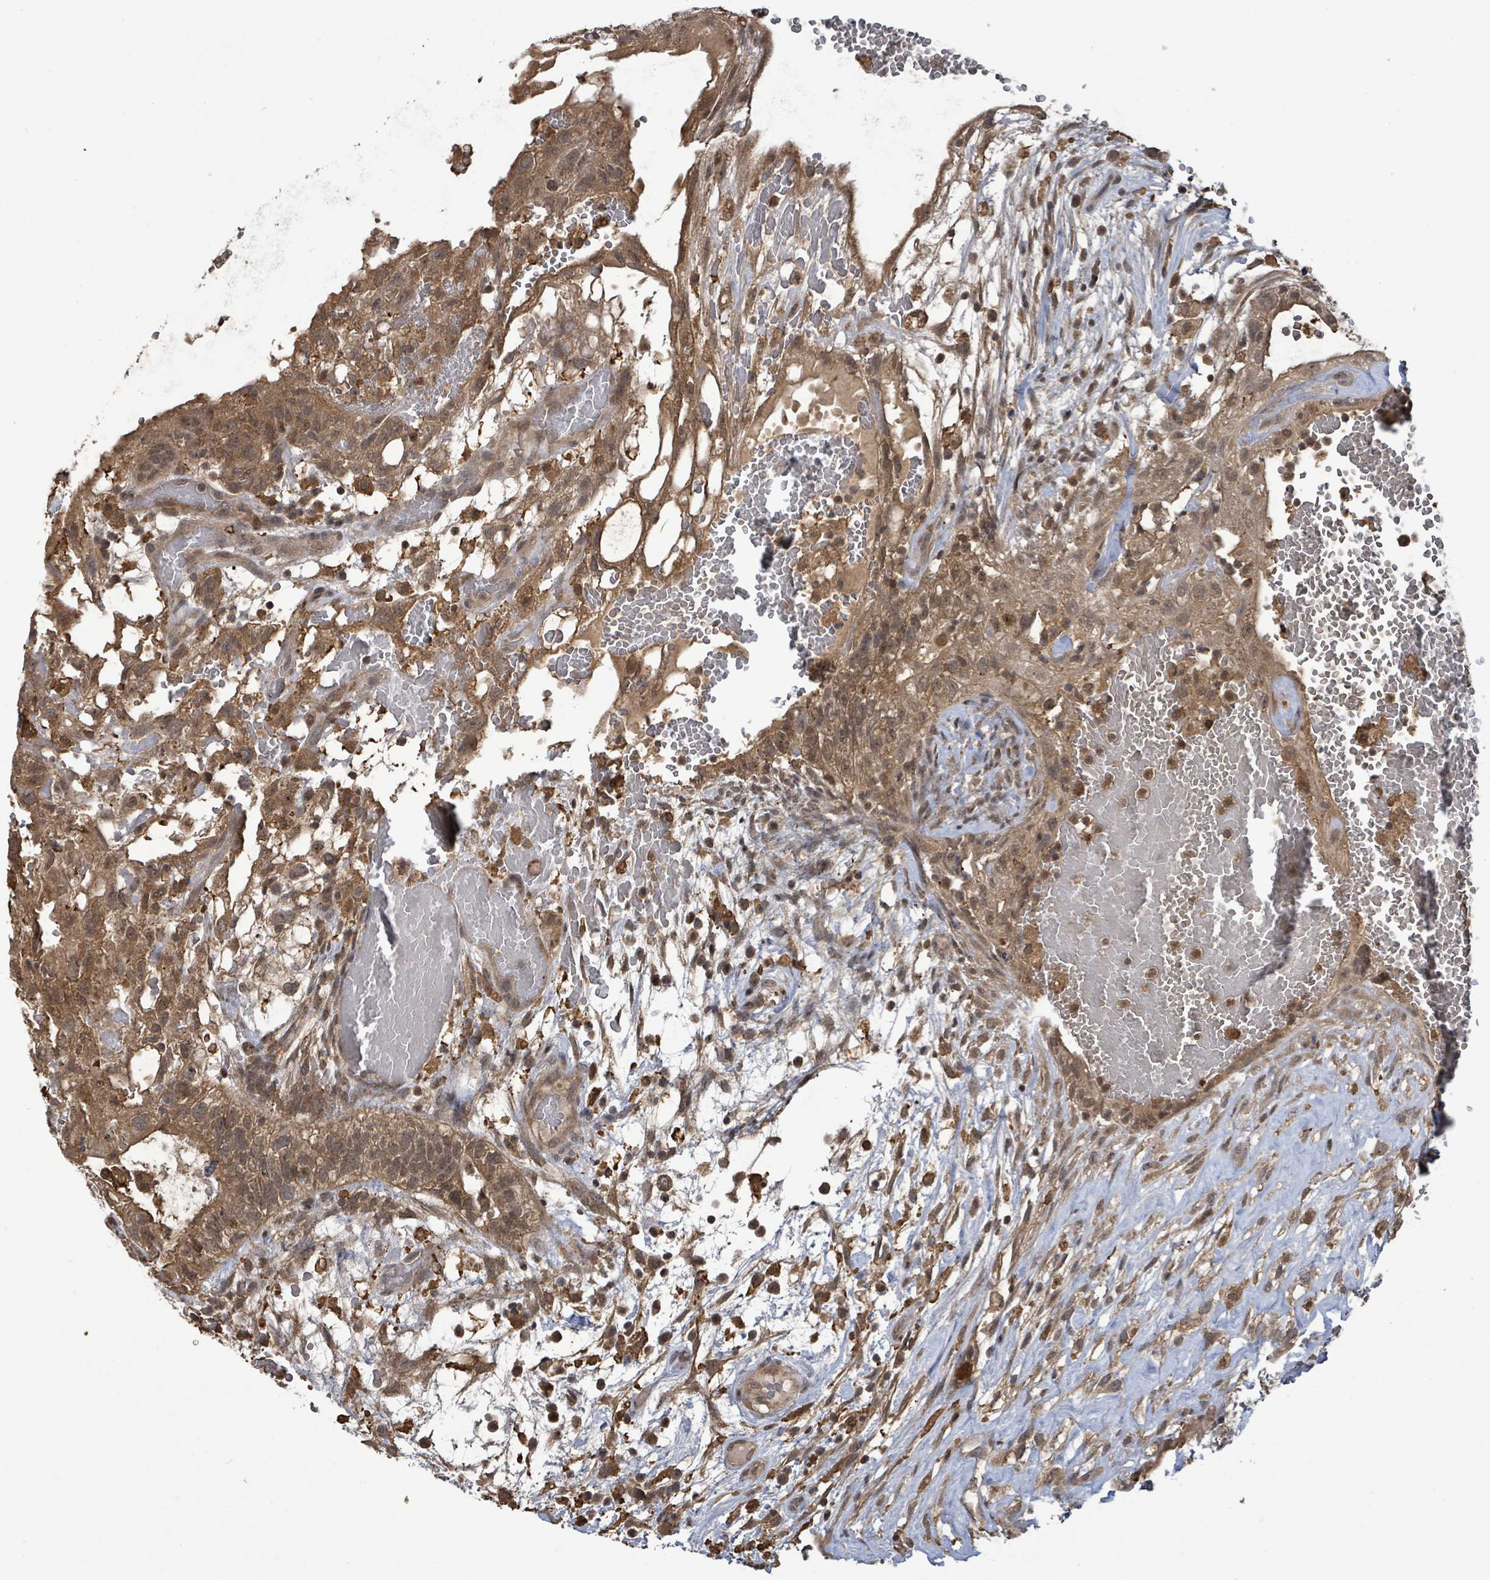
{"staining": {"intensity": "moderate", "quantity": ">75%", "location": "cytoplasmic/membranous,nuclear"}, "tissue": "testis cancer", "cell_type": "Tumor cells", "image_type": "cancer", "snomed": [{"axis": "morphology", "description": "Normal tissue, NOS"}, {"axis": "morphology", "description": "Carcinoma, Embryonal, NOS"}, {"axis": "topography", "description": "Testis"}], "caption": "Human testis cancer stained with a brown dye exhibits moderate cytoplasmic/membranous and nuclear positive expression in approximately >75% of tumor cells.", "gene": "FBXO6", "patient": {"sex": "male", "age": 32}}